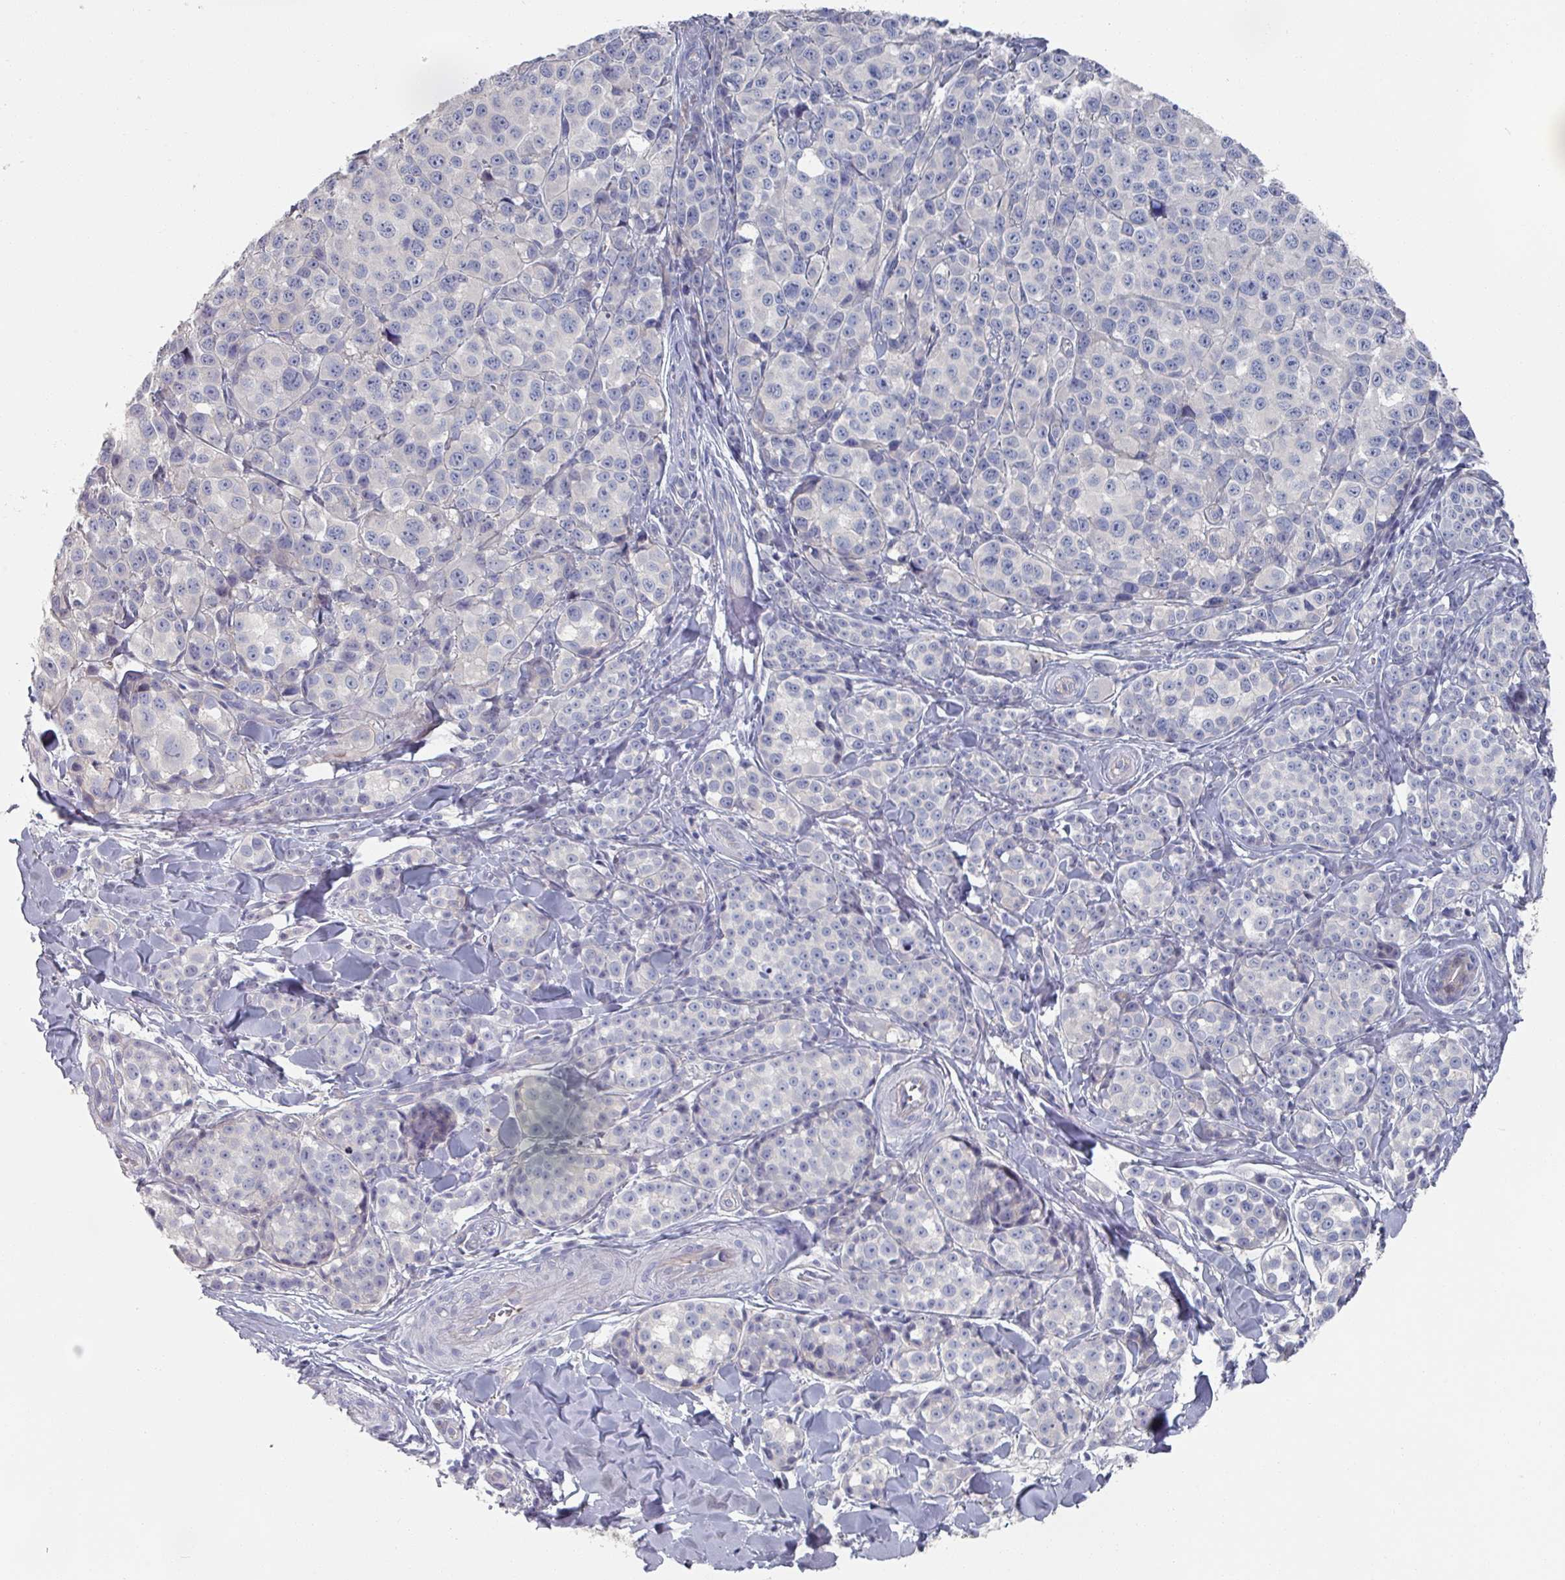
{"staining": {"intensity": "negative", "quantity": "none", "location": "none"}, "tissue": "melanoma", "cell_type": "Tumor cells", "image_type": "cancer", "snomed": [{"axis": "morphology", "description": "Malignant melanoma, NOS"}, {"axis": "topography", "description": "Skin"}], "caption": "Immunohistochemistry of human melanoma exhibits no staining in tumor cells.", "gene": "EFL1", "patient": {"sex": "female", "age": 35}}